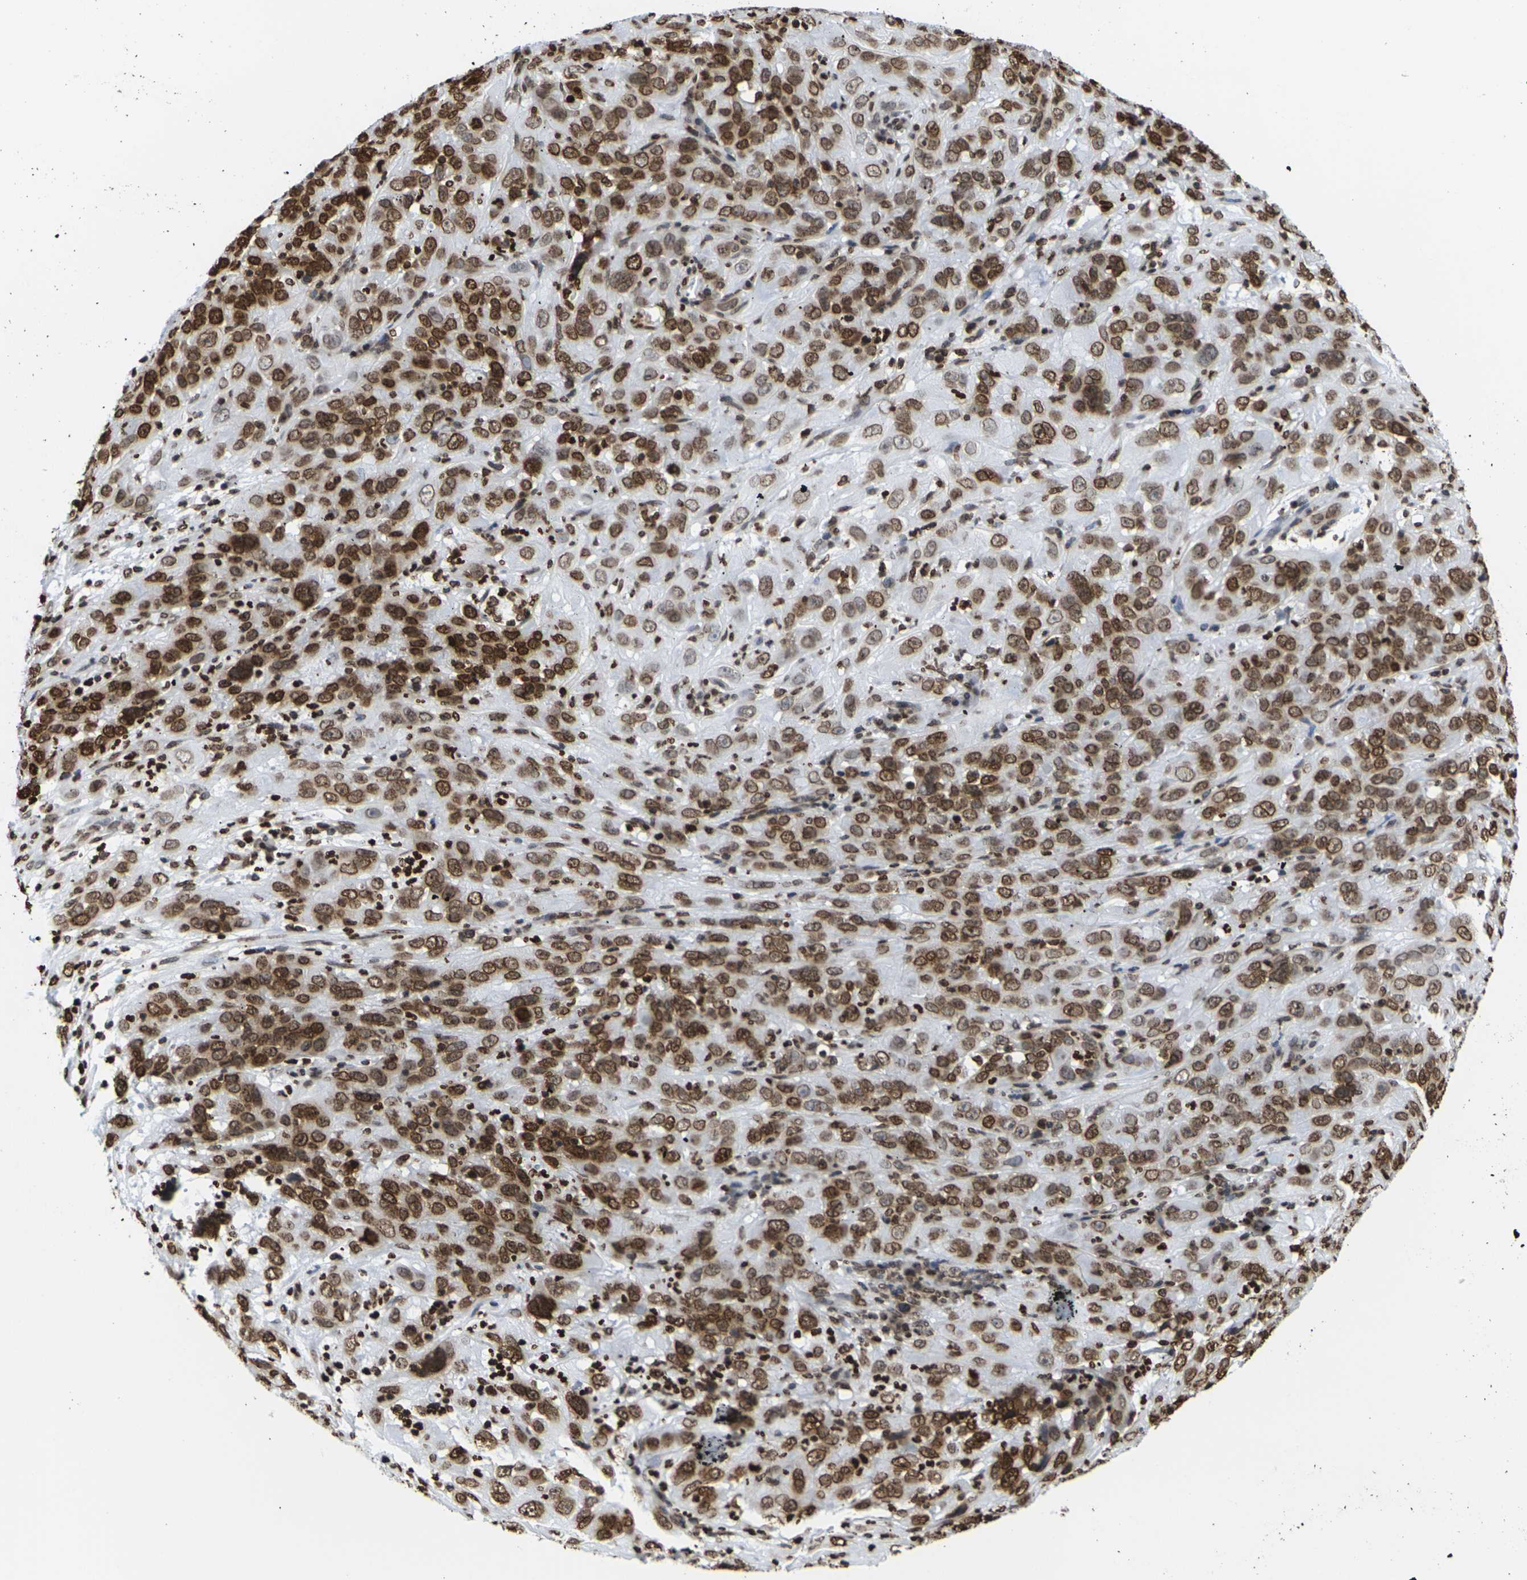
{"staining": {"intensity": "strong", "quantity": ">75%", "location": "cytoplasmic/membranous,nuclear"}, "tissue": "cervical cancer", "cell_type": "Tumor cells", "image_type": "cancer", "snomed": [{"axis": "morphology", "description": "Squamous cell carcinoma, NOS"}, {"axis": "topography", "description": "Cervix"}], "caption": "Immunohistochemical staining of human squamous cell carcinoma (cervical) demonstrates high levels of strong cytoplasmic/membranous and nuclear protein staining in about >75% of tumor cells.", "gene": "H2AC21", "patient": {"sex": "female", "age": 32}}